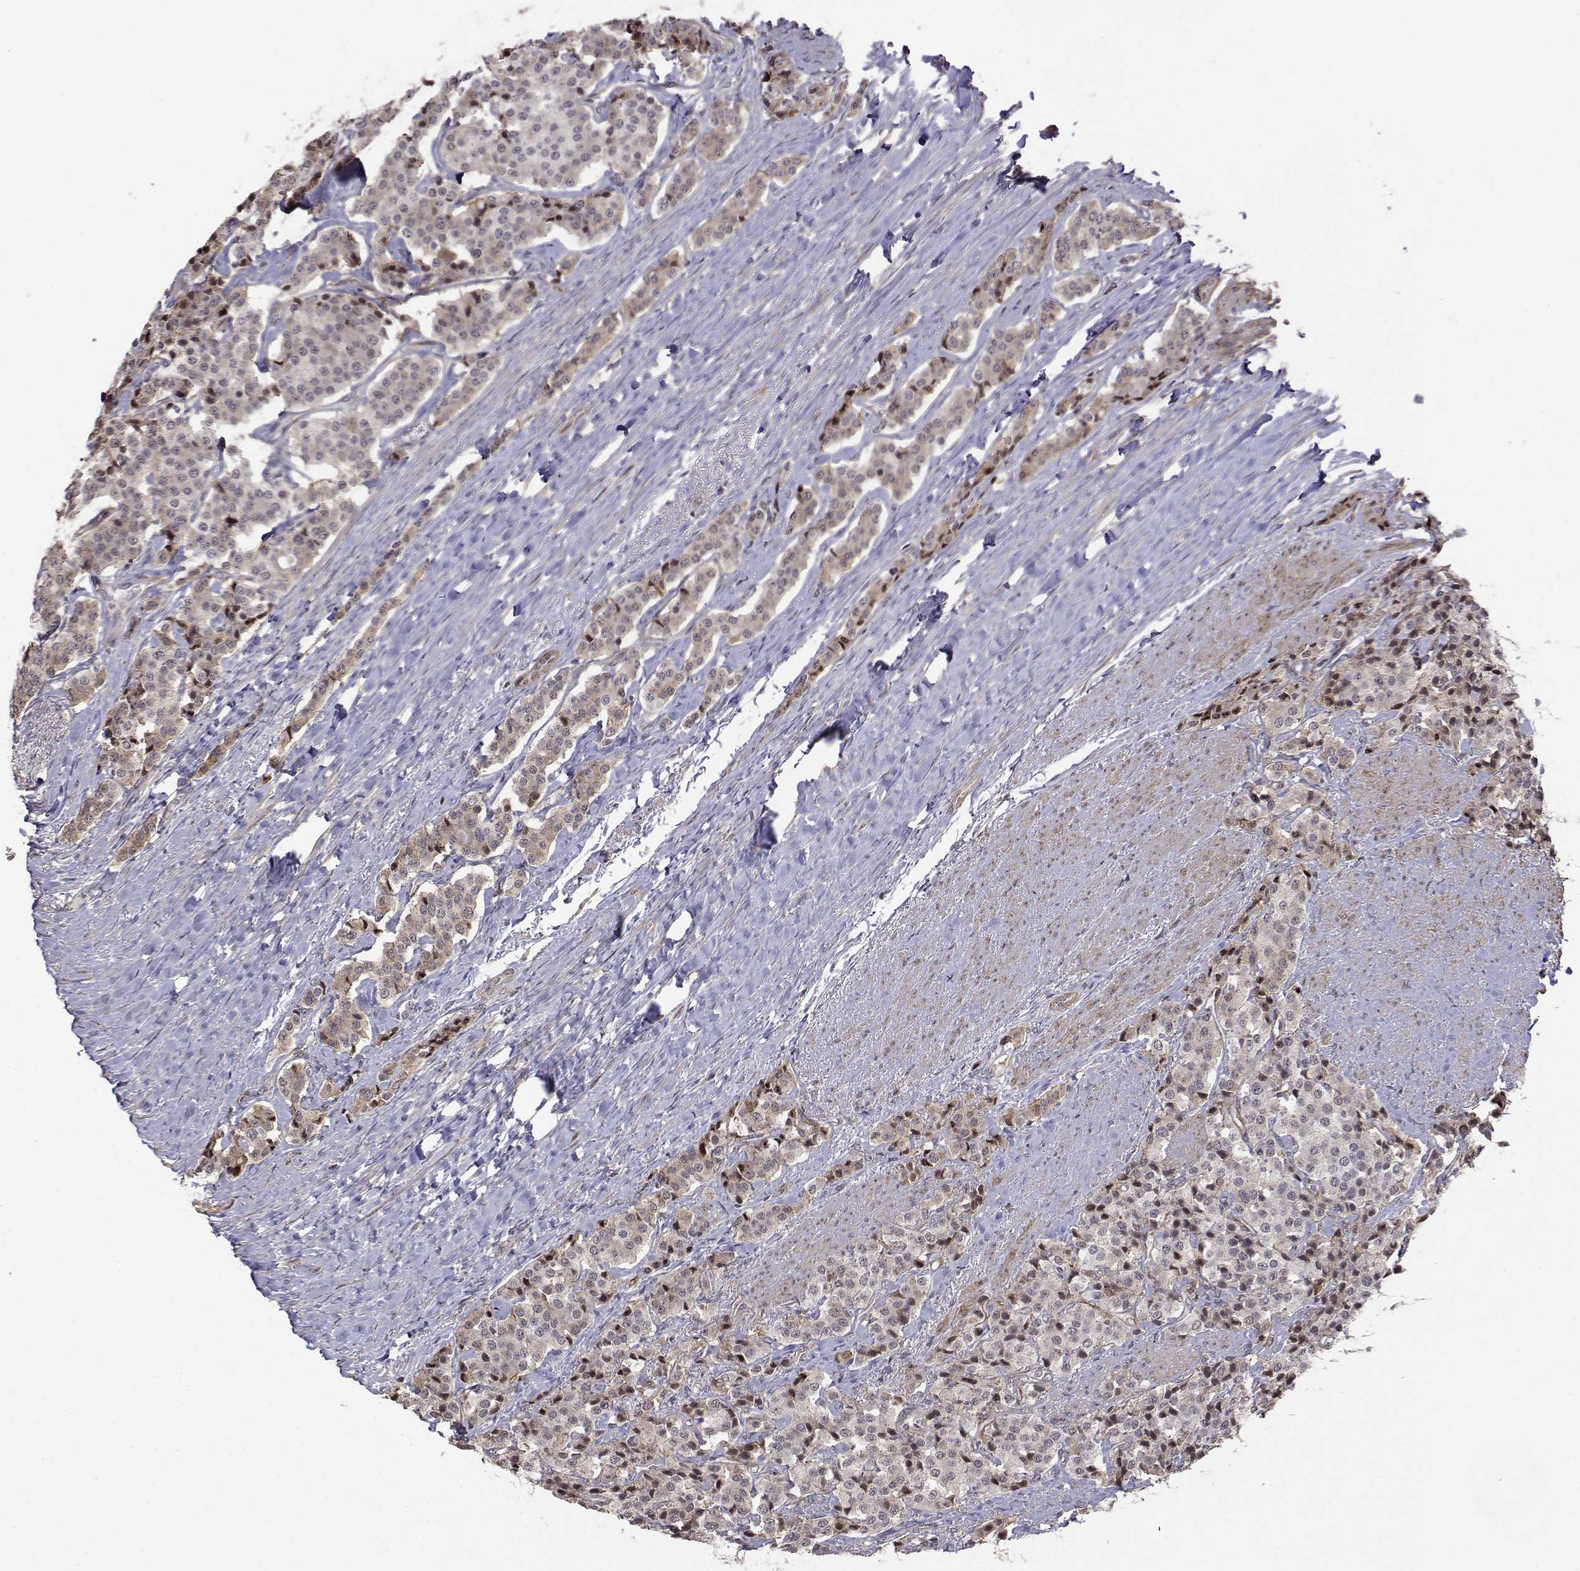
{"staining": {"intensity": "negative", "quantity": "none", "location": "none"}, "tissue": "carcinoid", "cell_type": "Tumor cells", "image_type": "cancer", "snomed": [{"axis": "morphology", "description": "Carcinoid, malignant, NOS"}, {"axis": "topography", "description": "Small intestine"}], "caption": "Tumor cells are negative for brown protein staining in carcinoid.", "gene": "ITGA7", "patient": {"sex": "female", "age": 58}}